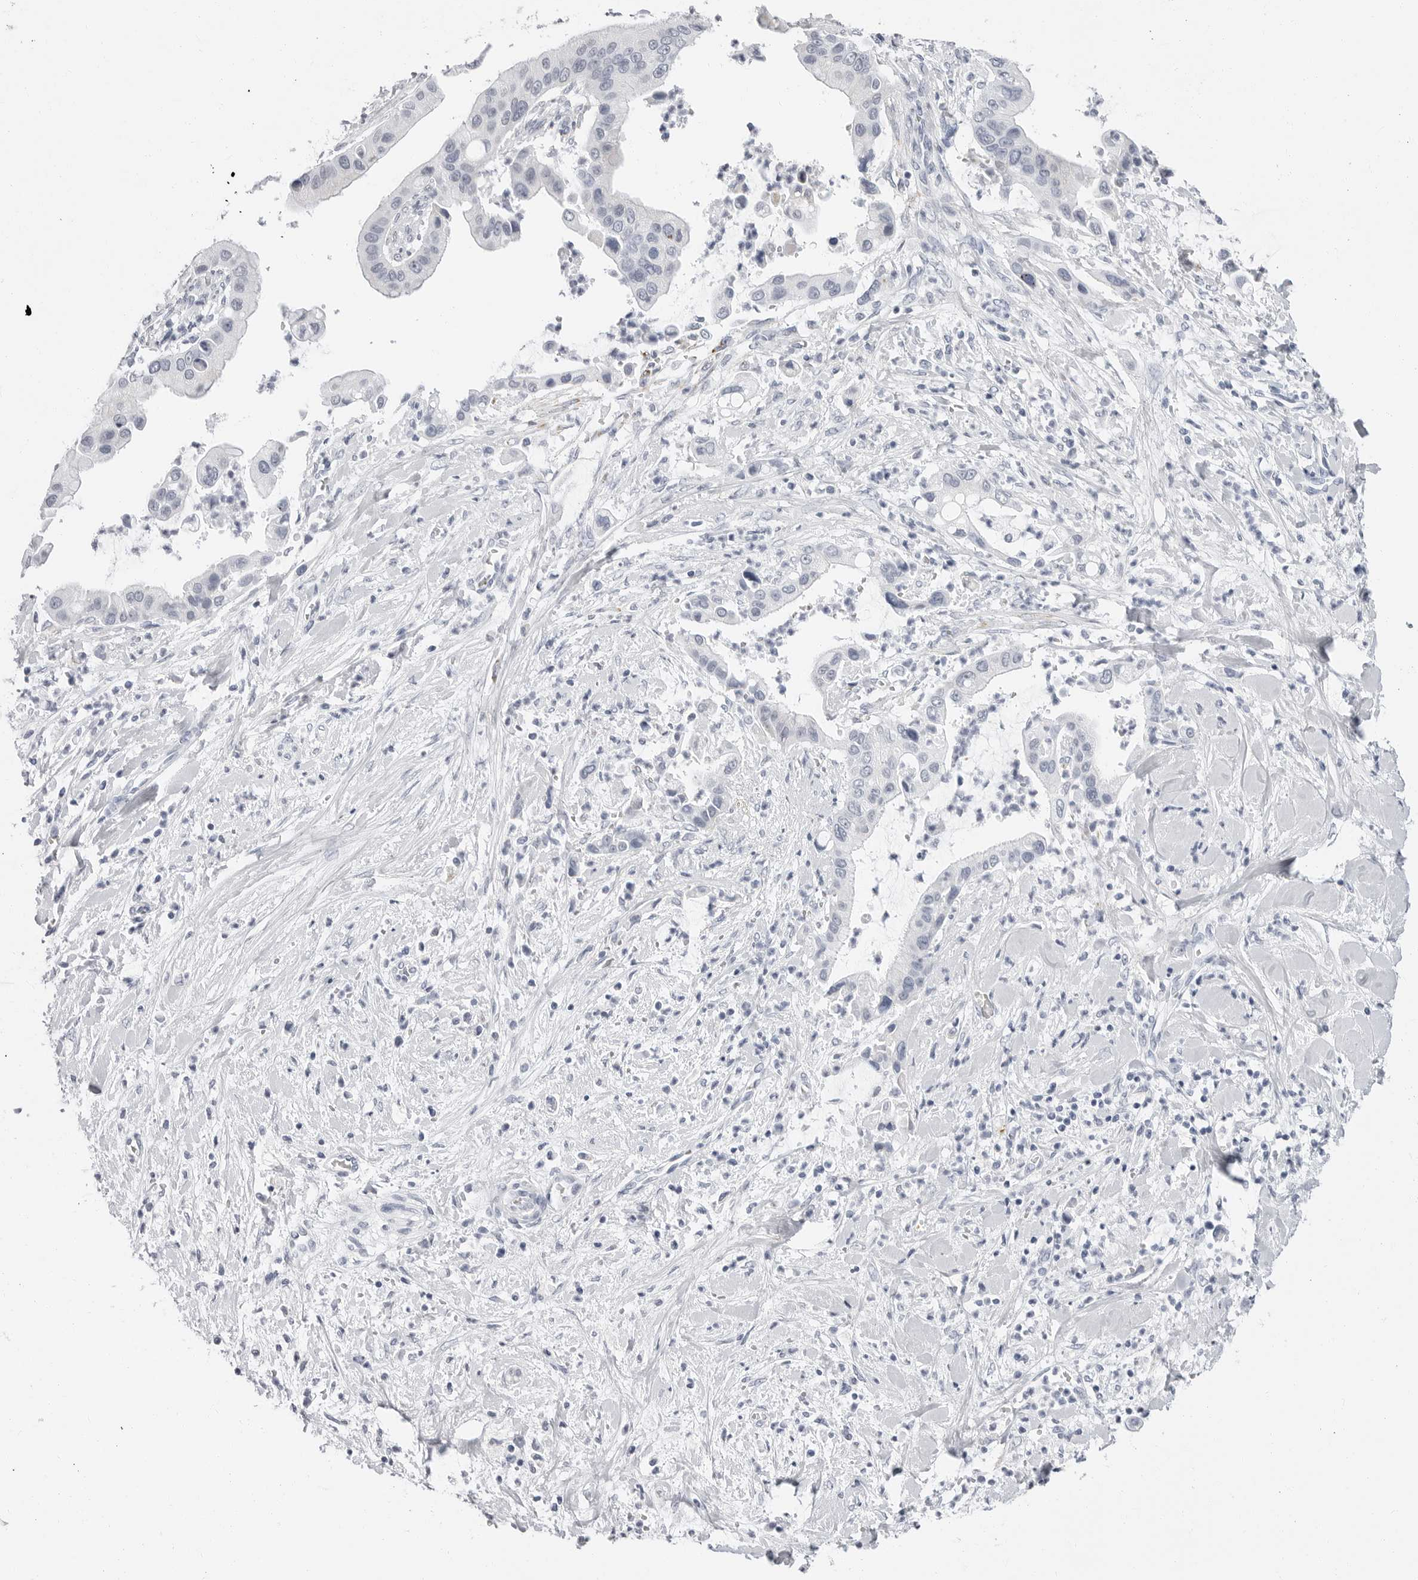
{"staining": {"intensity": "negative", "quantity": "none", "location": "none"}, "tissue": "liver cancer", "cell_type": "Tumor cells", "image_type": "cancer", "snomed": [{"axis": "morphology", "description": "Cholangiocarcinoma"}, {"axis": "topography", "description": "Liver"}], "caption": "A micrograph of human liver cancer is negative for staining in tumor cells.", "gene": "ERICH3", "patient": {"sex": "female", "age": 54}}